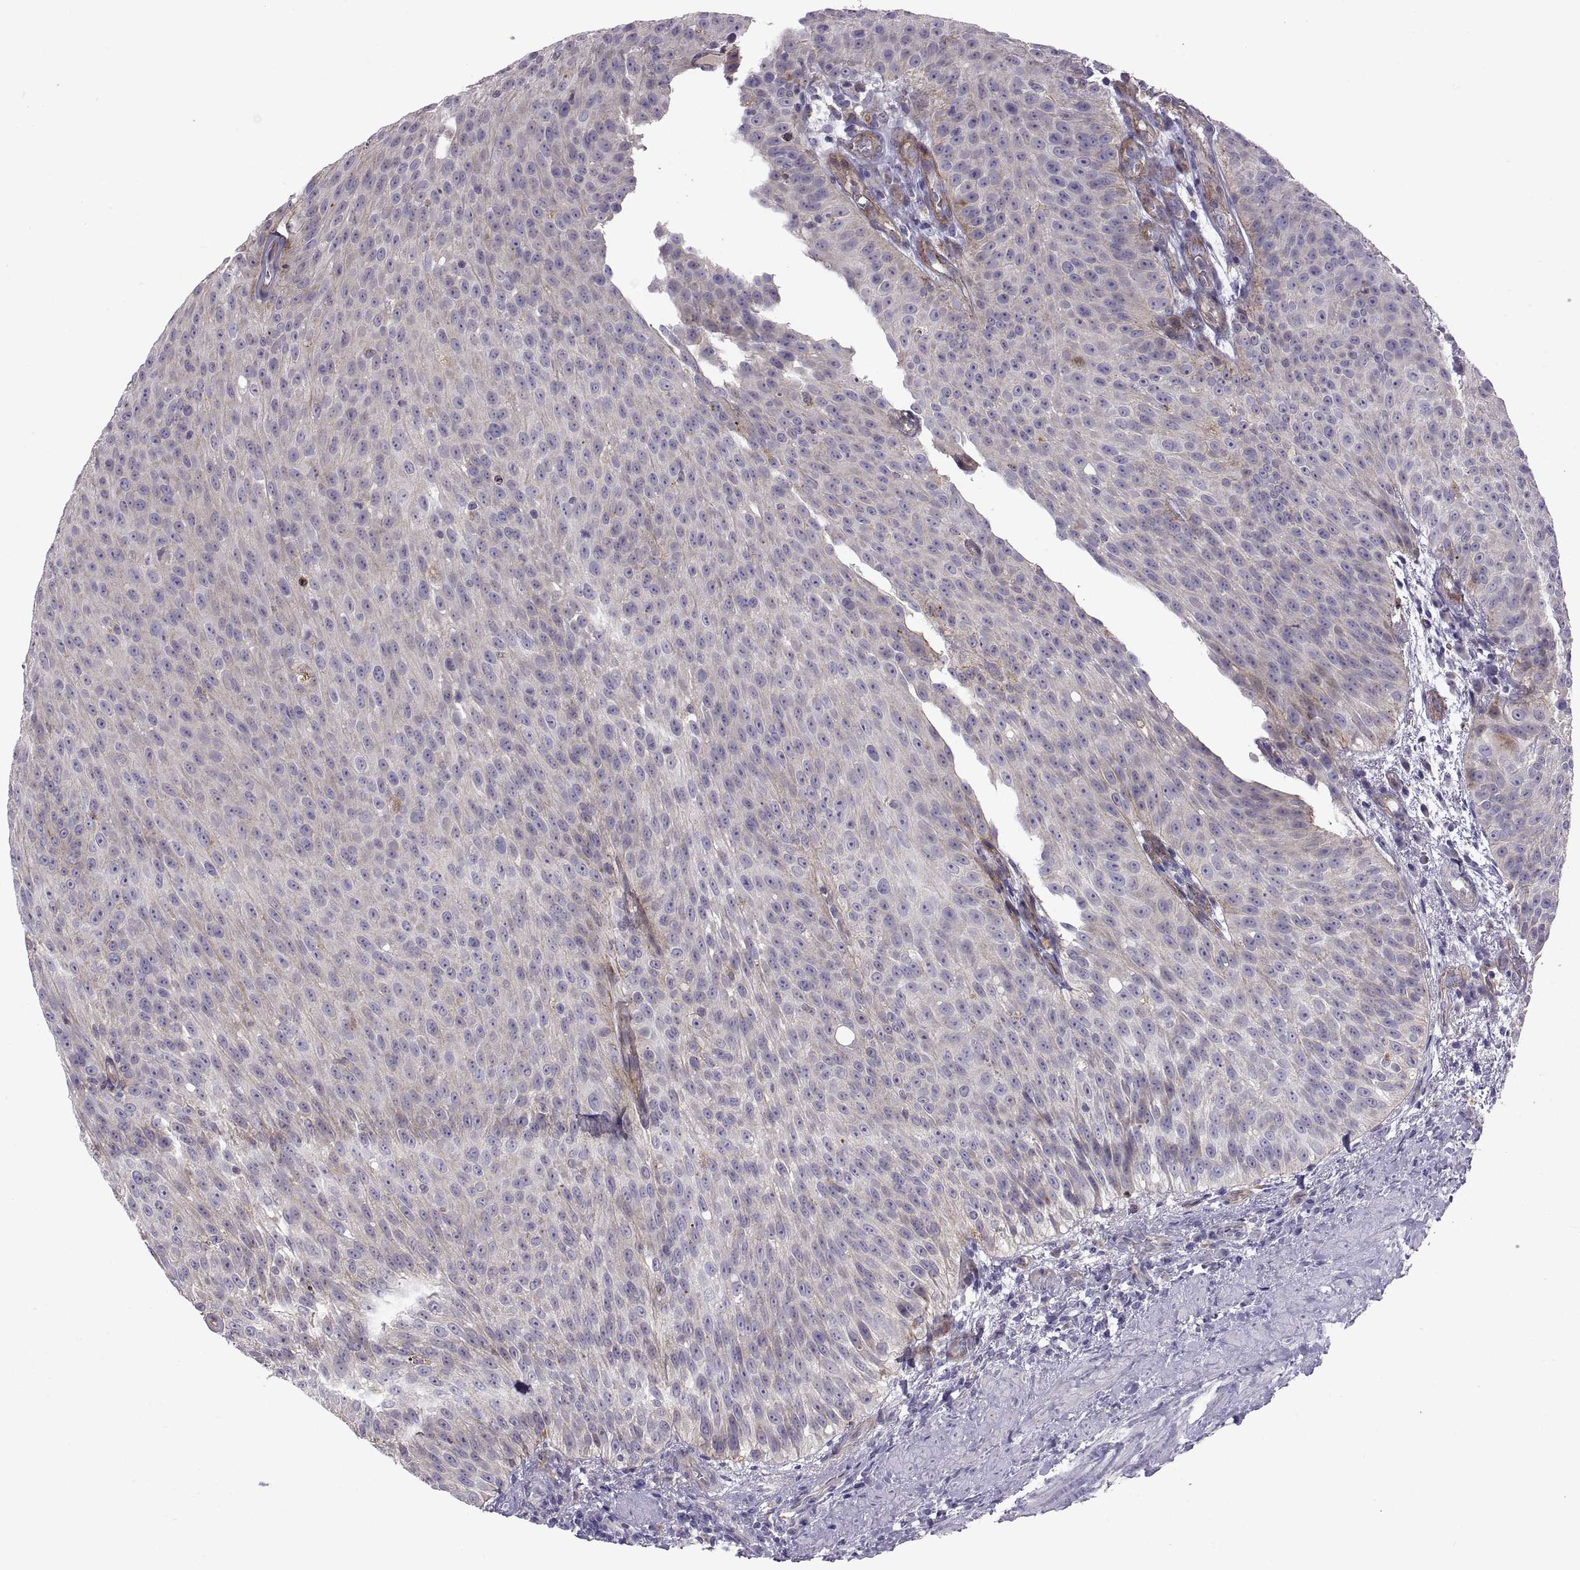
{"staining": {"intensity": "negative", "quantity": "none", "location": "none"}, "tissue": "urothelial cancer", "cell_type": "Tumor cells", "image_type": "cancer", "snomed": [{"axis": "morphology", "description": "Urothelial carcinoma, Low grade"}, {"axis": "topography", "description": "Urinary bladder"}], "caption": "Photomicrograph shows no significant protein positivity in tumor cells of low-grade urothelial carcinoma.", "gene": "ARSL", "patient": {"sex": "male", "age": 78}}